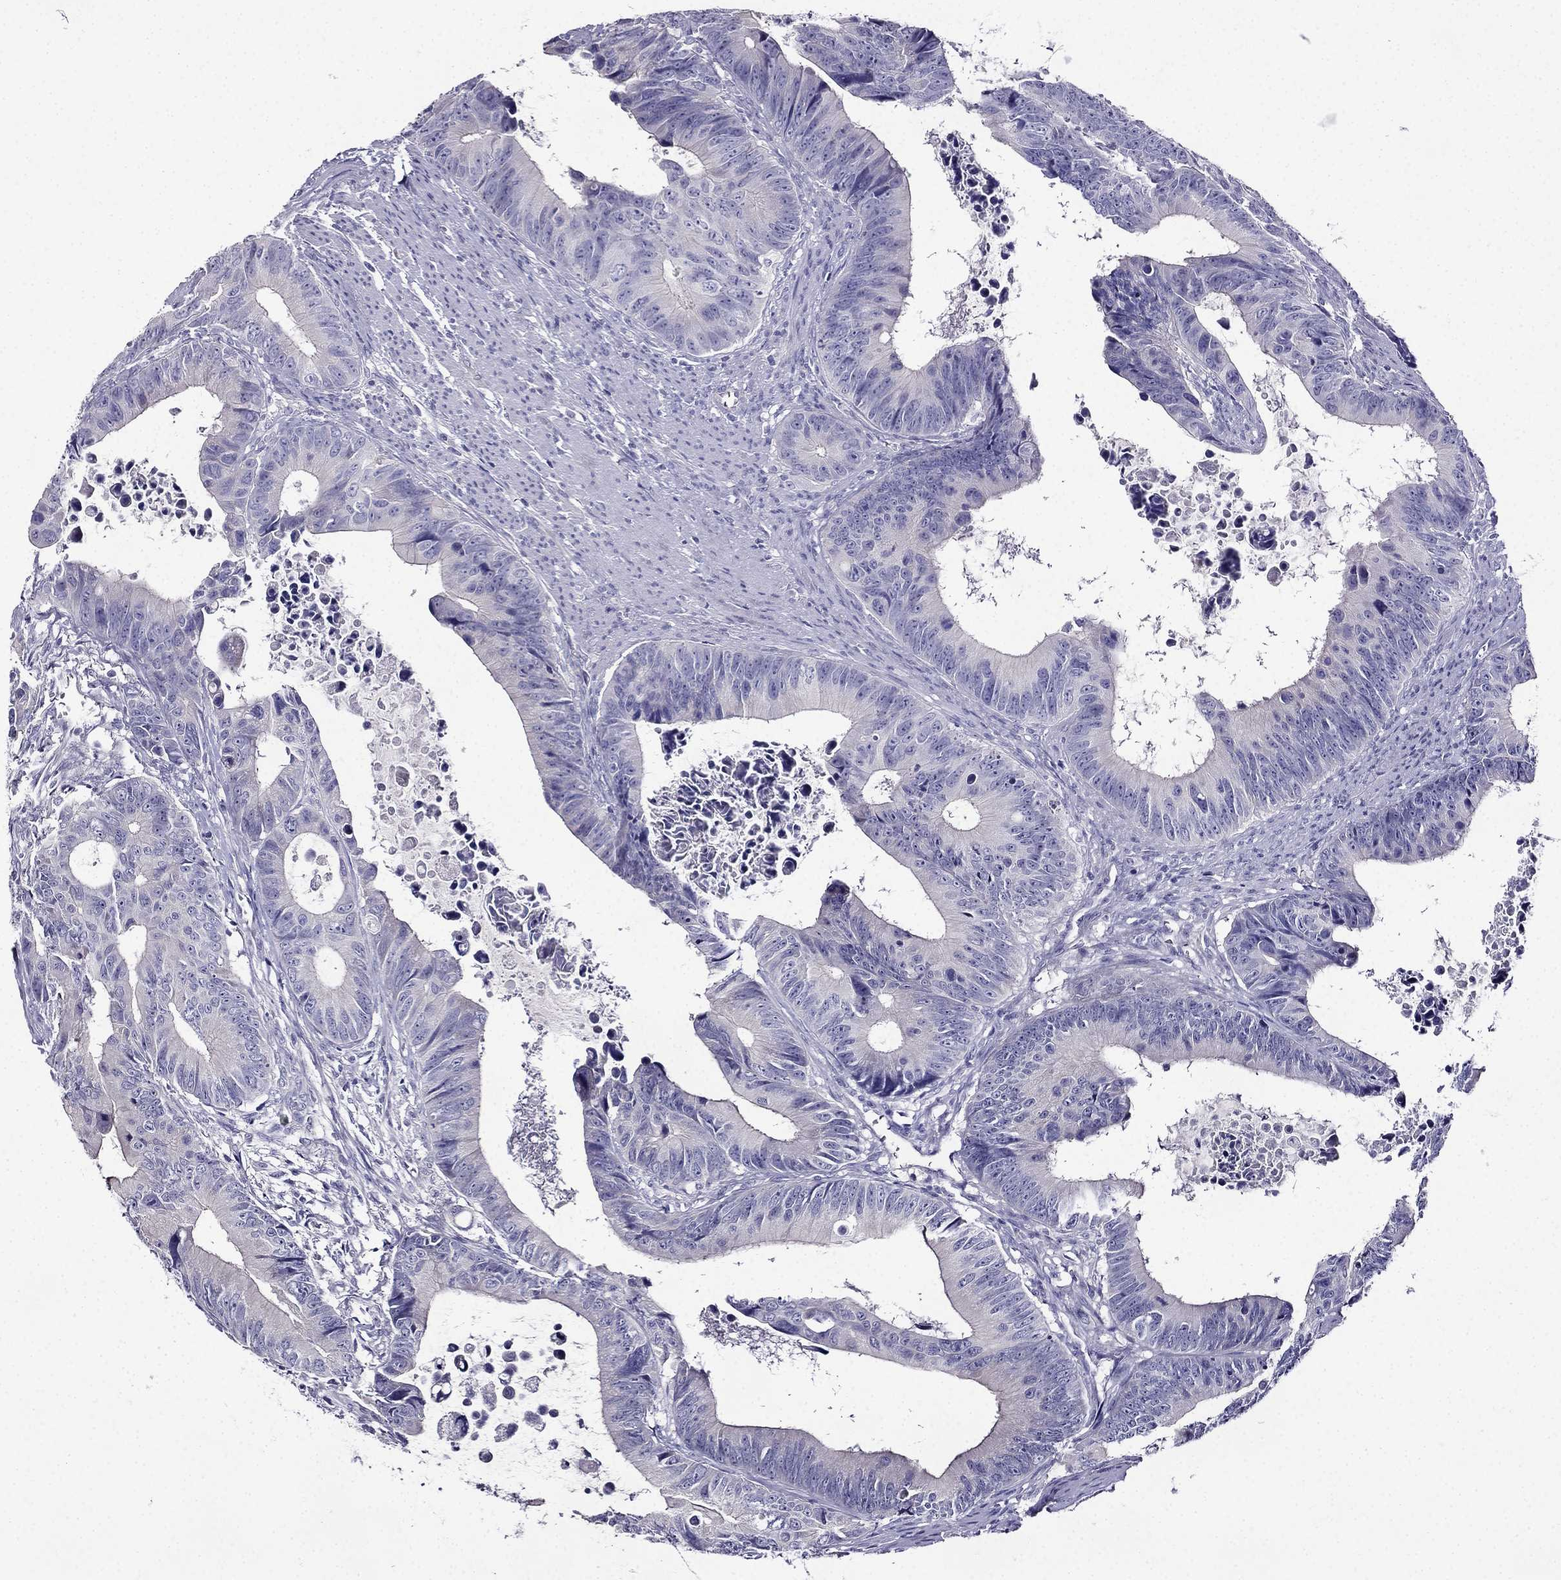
{"staining": {"intensity": "negative", "quantity": "none", "location": "none"}, "tissue": "colorectal cancer", "cell_type": "Tumor cells", "image_type": "cancer", "snomed": [{"axis": "morphology", "description": "Adenocarcinoma, NOS"}, {"axis": "topography", "description": "Colon"}], "caption": "A high-resolution histopathology image shows IHC staining of adenocarcinoma (colorectal), which shows no significant expression in tumor cells.", "gene": "TMEM266", "patient": {"sex": "female", "age": 87}}